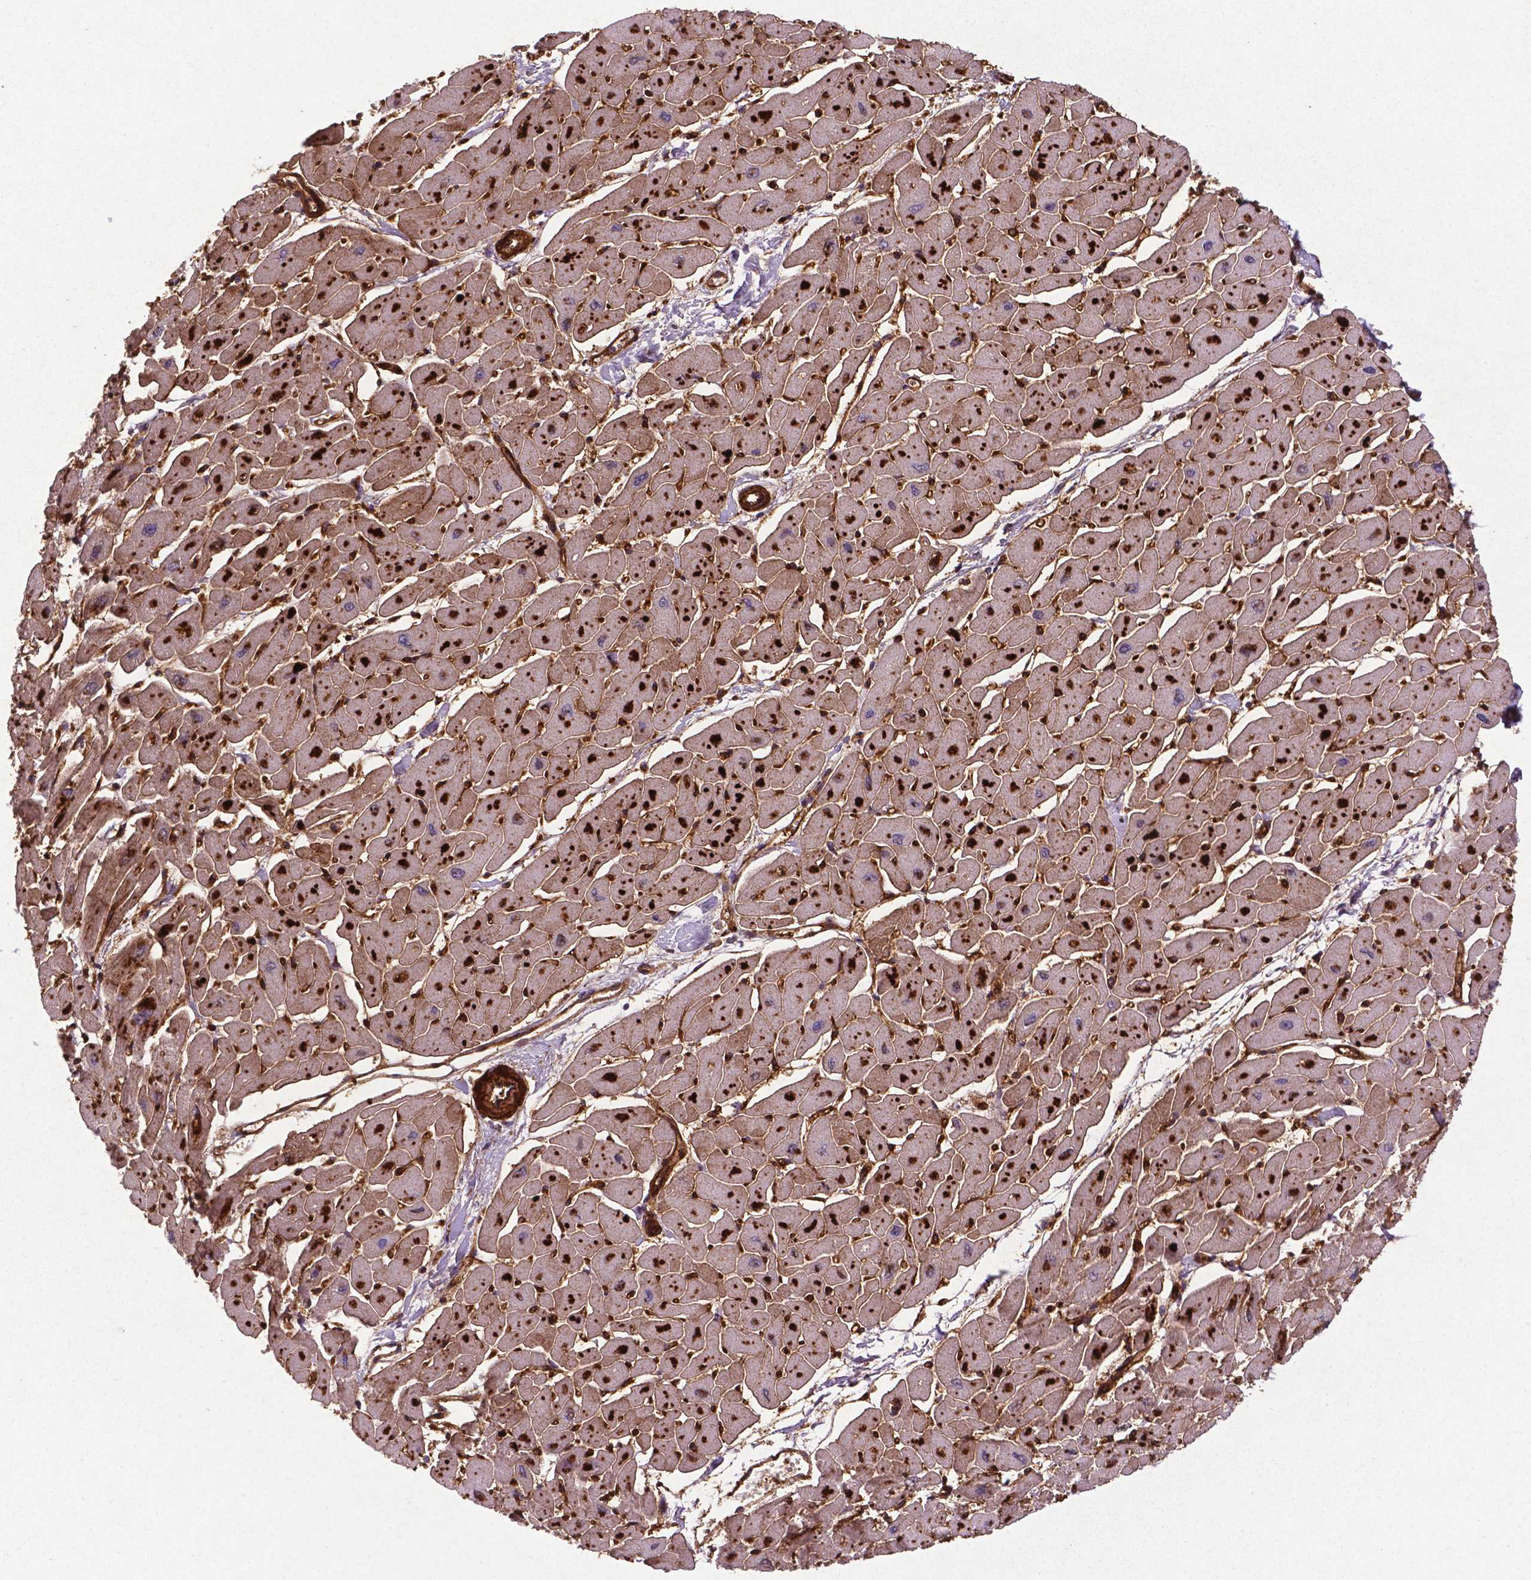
{"staining": {"intensity": "strong", "quantity": "25%-75%", "location": "cytoplasmic/membranous"}, "tissue": "heart muscle", "cell_type": "Cardiomyocytes", "image_type": "normal", "snomed": [{"axis": "morphology", "description": "Normal tissue, NOS"}, {"axis": "topography", "description": "Heart"}], "caption": "A high-resolution micrograph shows IHC staining of normal heart muscle, which reveals strong cytoplasmic/membranous expression in approximately 25%-75% of cardiomyocytes. The staining was performed using DAB (3,3'-diaminobenzidine) to visualize the protein expression in brown, while the nuclei were stained in blue with hematoxylin (Magnification: 20x).", "gene": "RRAS", "patient": {"sex": "male", "age": 57}}